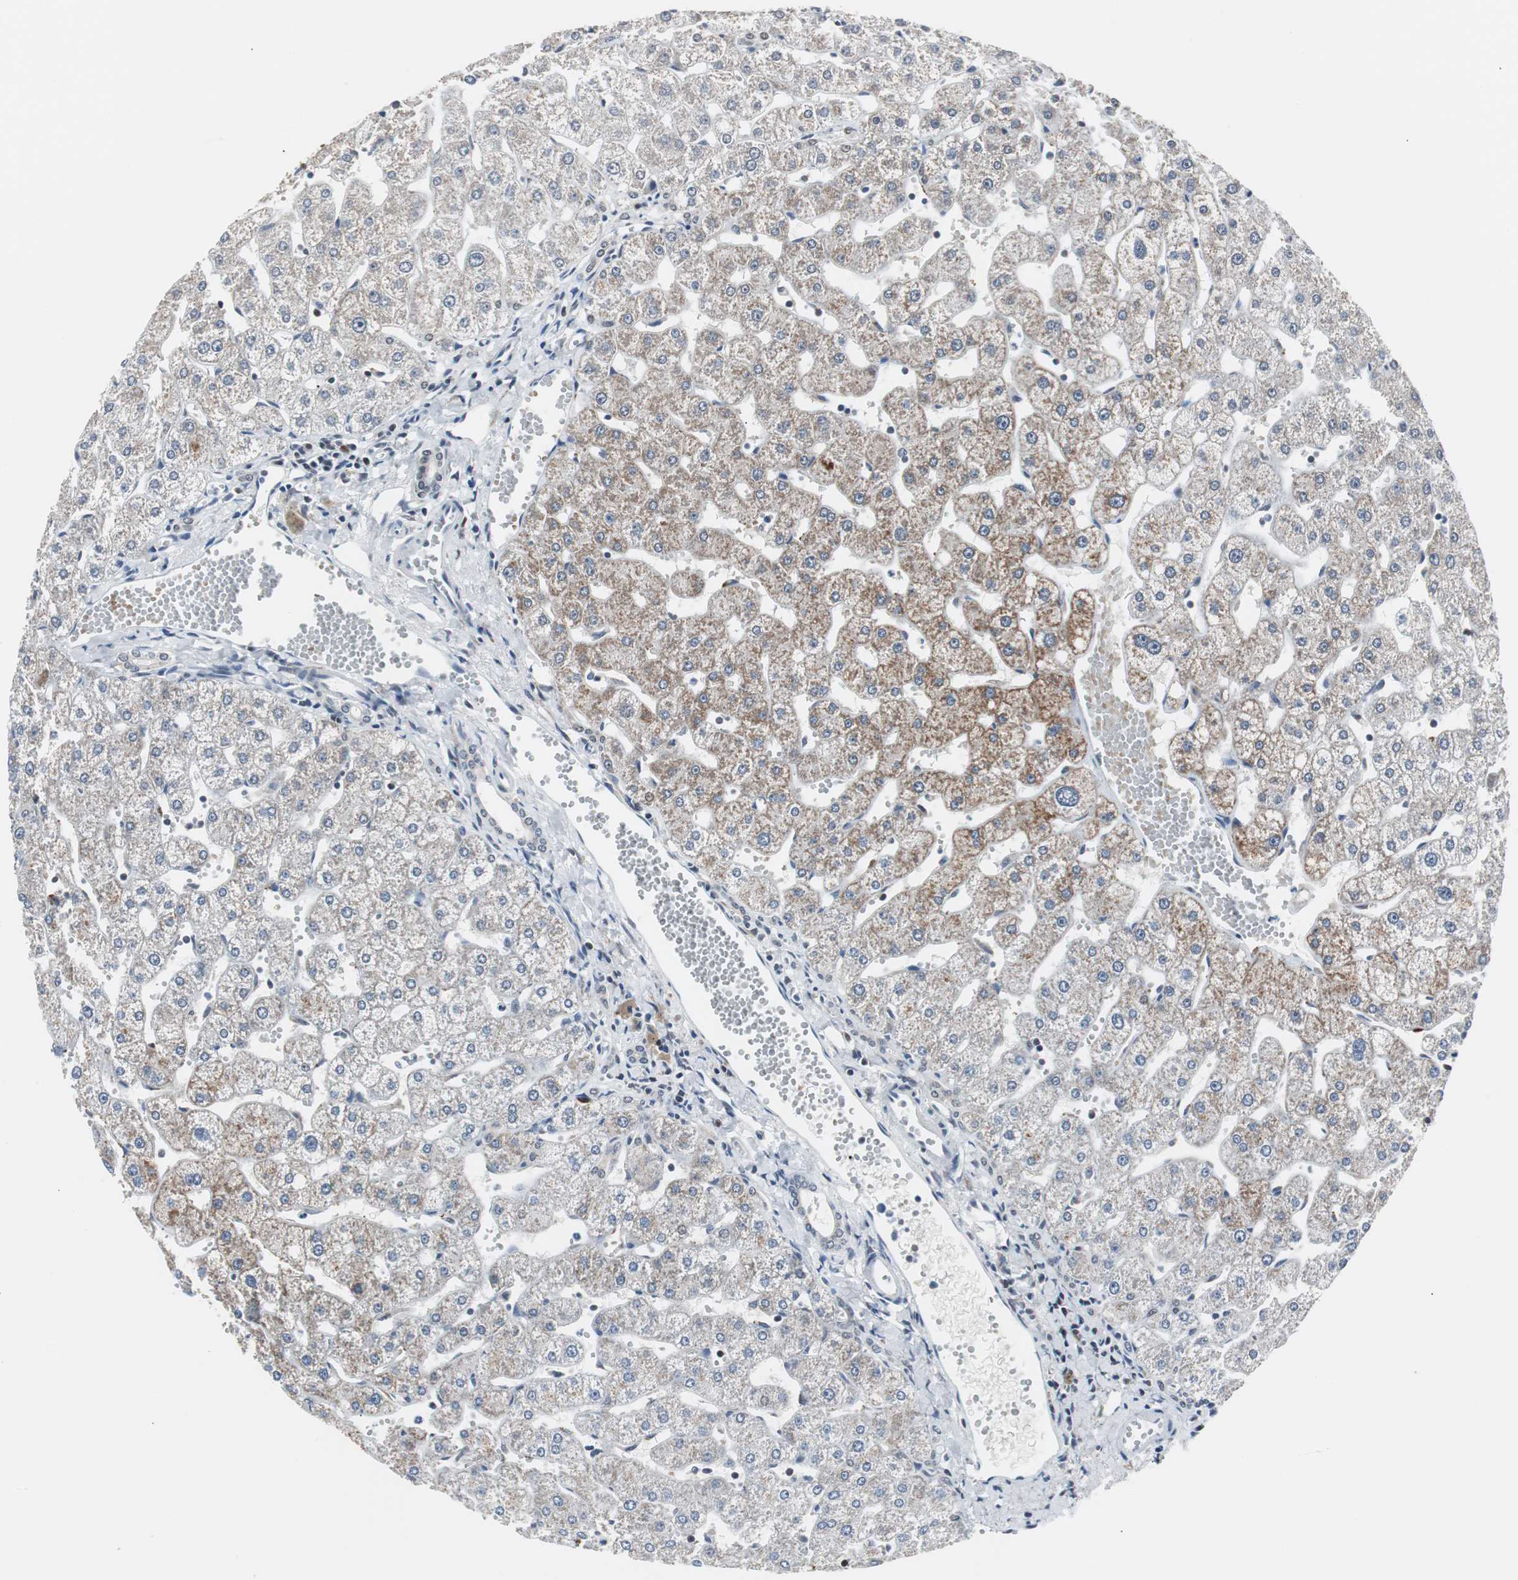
{"staining": {"intensity": "negative", "quantity": "none", "location": "none"}, "tissue": "liver", "cell_type": "Cholangiocytes", "image_type": "normal", "snomed": [{"axis": "morphology", "description": "Normal tissue, NOS"}, {"axis": "topography", "description": "Liver"}], "caption": "This is an immunohistochemistry (IHC) image of benign human liver. There is no positivity in cholangiocytes.", "gene": "ZHX2", "patient": {"sex": "male", "age": 67}}